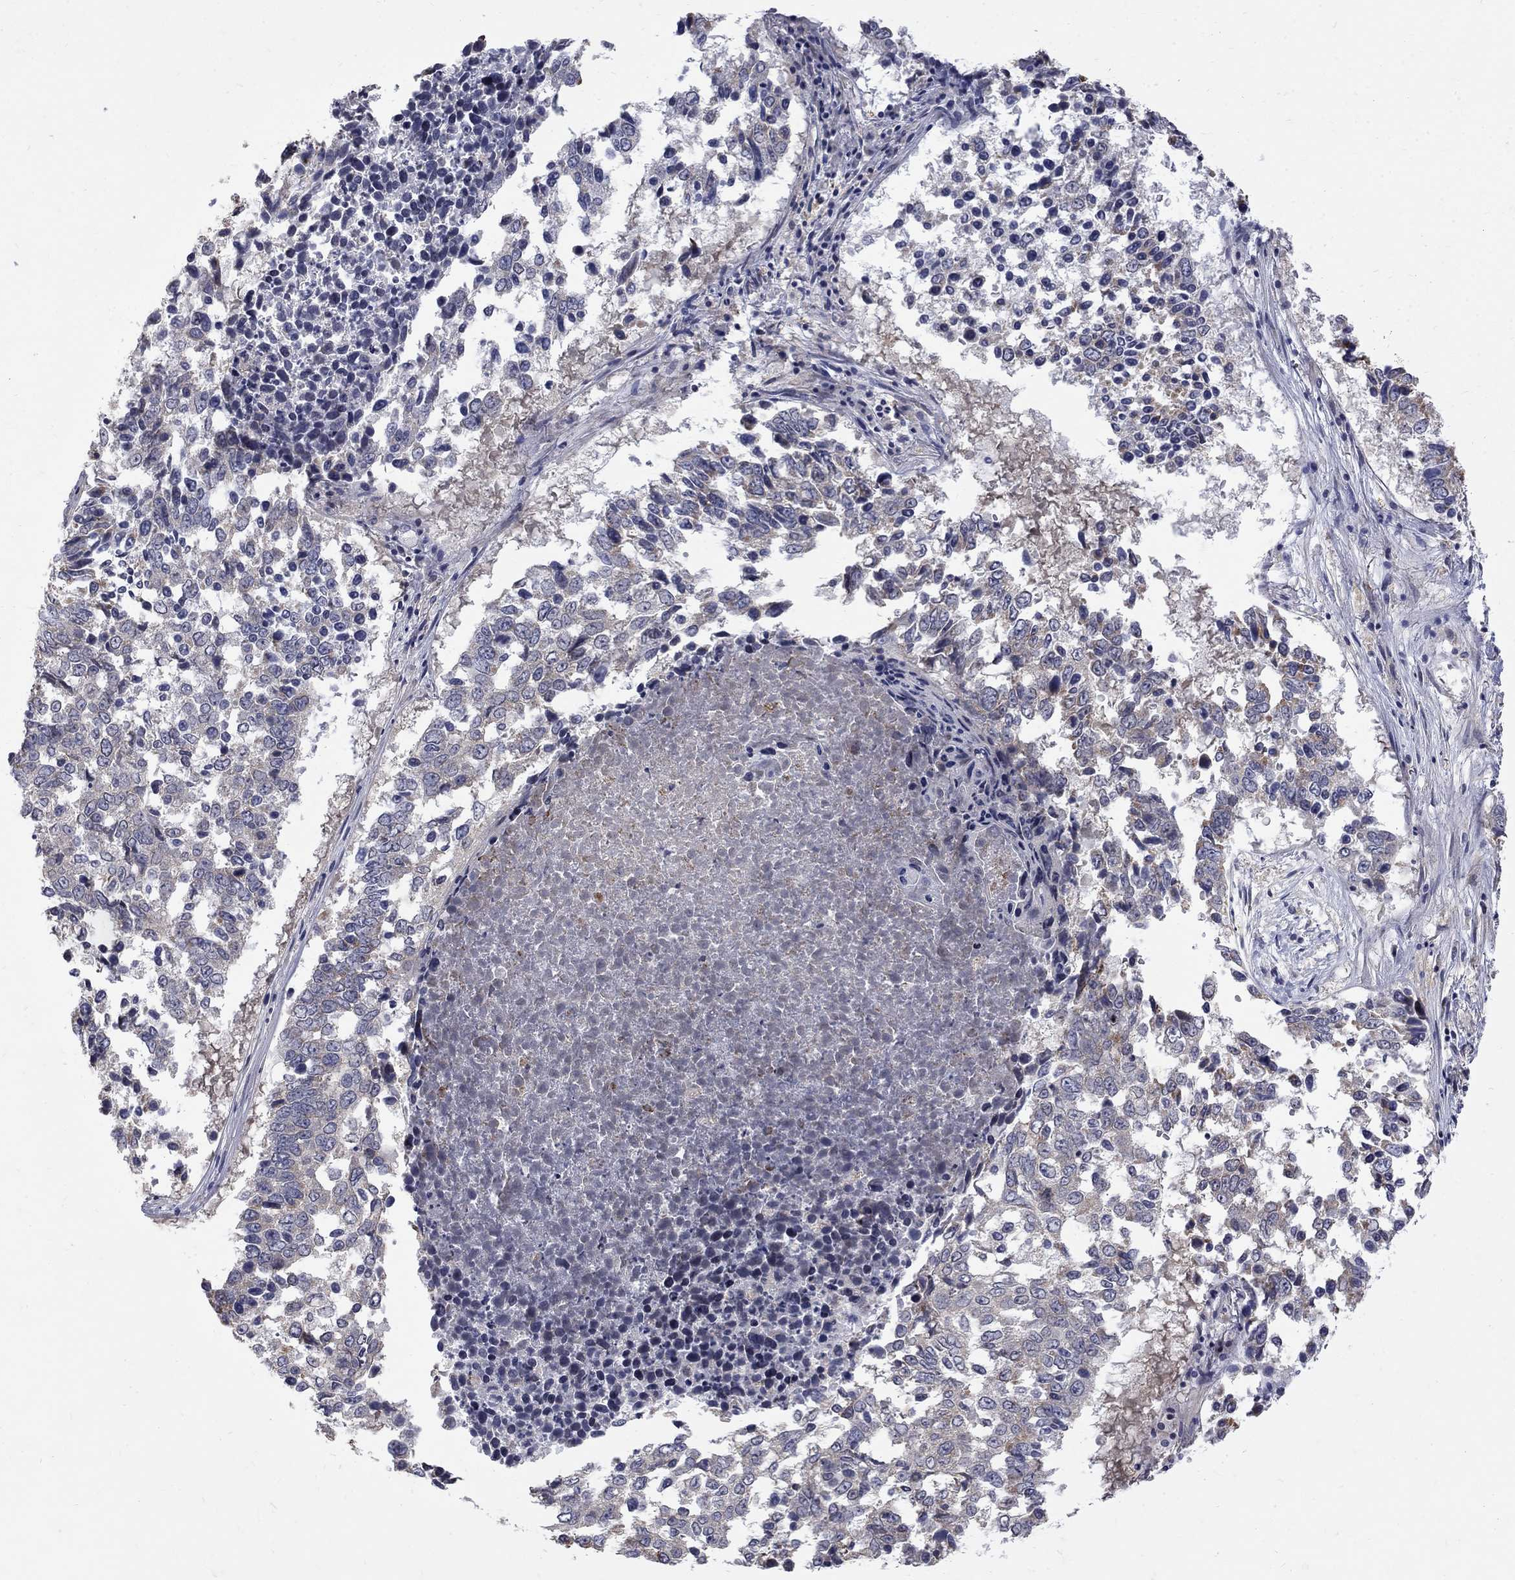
{"staining": {"intensity": "negative", "quantity": "none", "location": "none"}, "tissue": "lung cancer", "cell_type": "Tumor cells", "image_type": "cancer", "snomed": [{"axis": "morphology", "description": "Squamous cell carcinoma, NOS"}, {"axis": "topography", "description": "Lung"}], "caption": "Immunohistochemistry (IHC) histopathology image of neoplastic tissue: human lung cancer stained with DAB demonstrates no significant protein staining in tumor cells.", "gene": "SH2B1", "patient": {"sex": "male", "age": 82}}